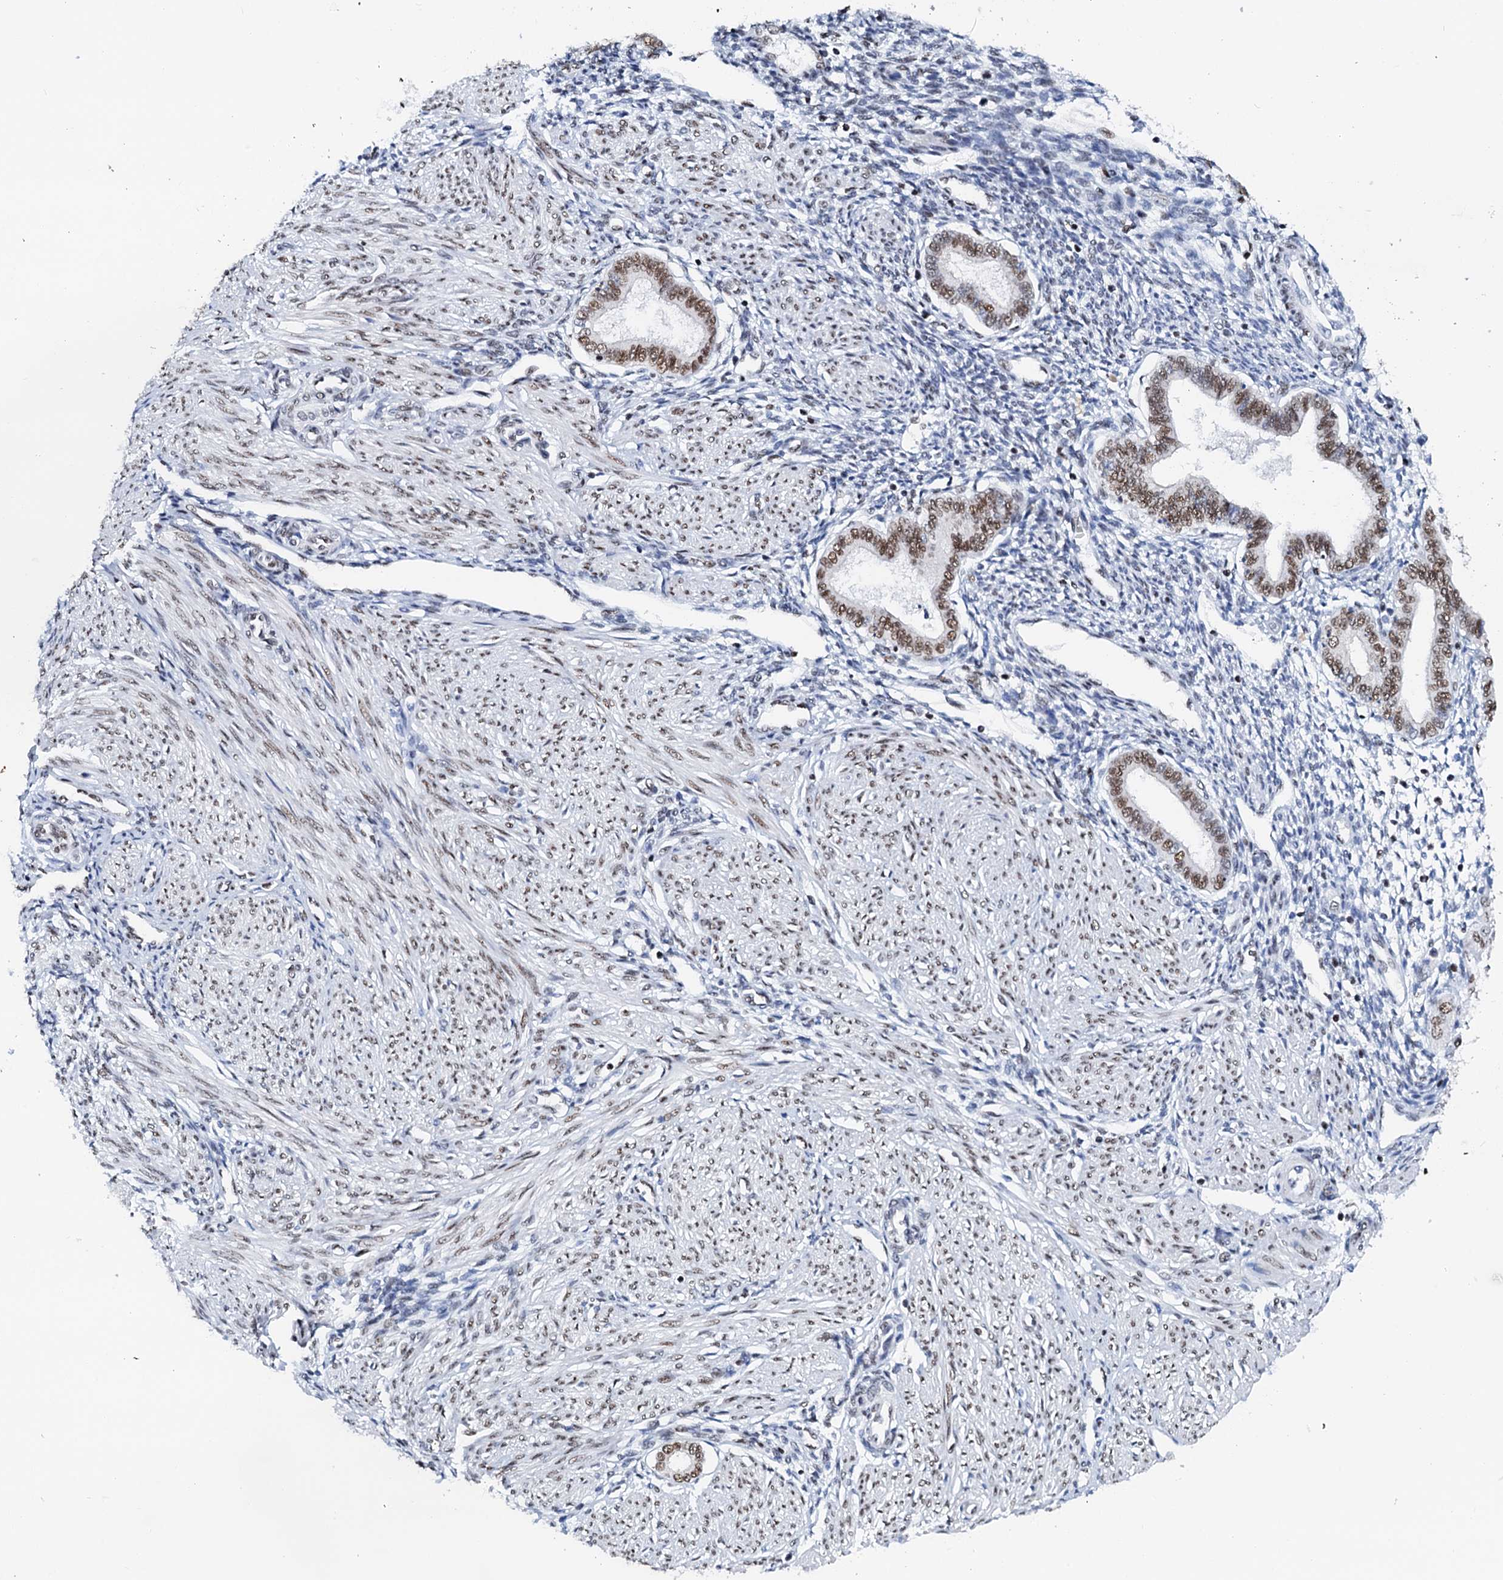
{"staining": {"intensity": "weak", "quantity": "25%-75%", "location": "nuclear"}, "tissue": "endometrium", "cell_type": "Cells in endometrial stroma", "image_type": "normal", "snomed": [{"axis": "morphology", "description": "Normal tissue, NOS"}, {"axis": "topography", "description": "Endometrium"}], "caption": "Immunohistochemistry histopathology image of benign endometrium: human endometrium stained using immunohistochemistry demonstrates low levels of weak protein expression localized specifically in the nuclear of cells in endometrial stroma, appearing as a nuclear brown color.", "gene": "SLTM", "patient": {"sex": "female", "age": 53}}